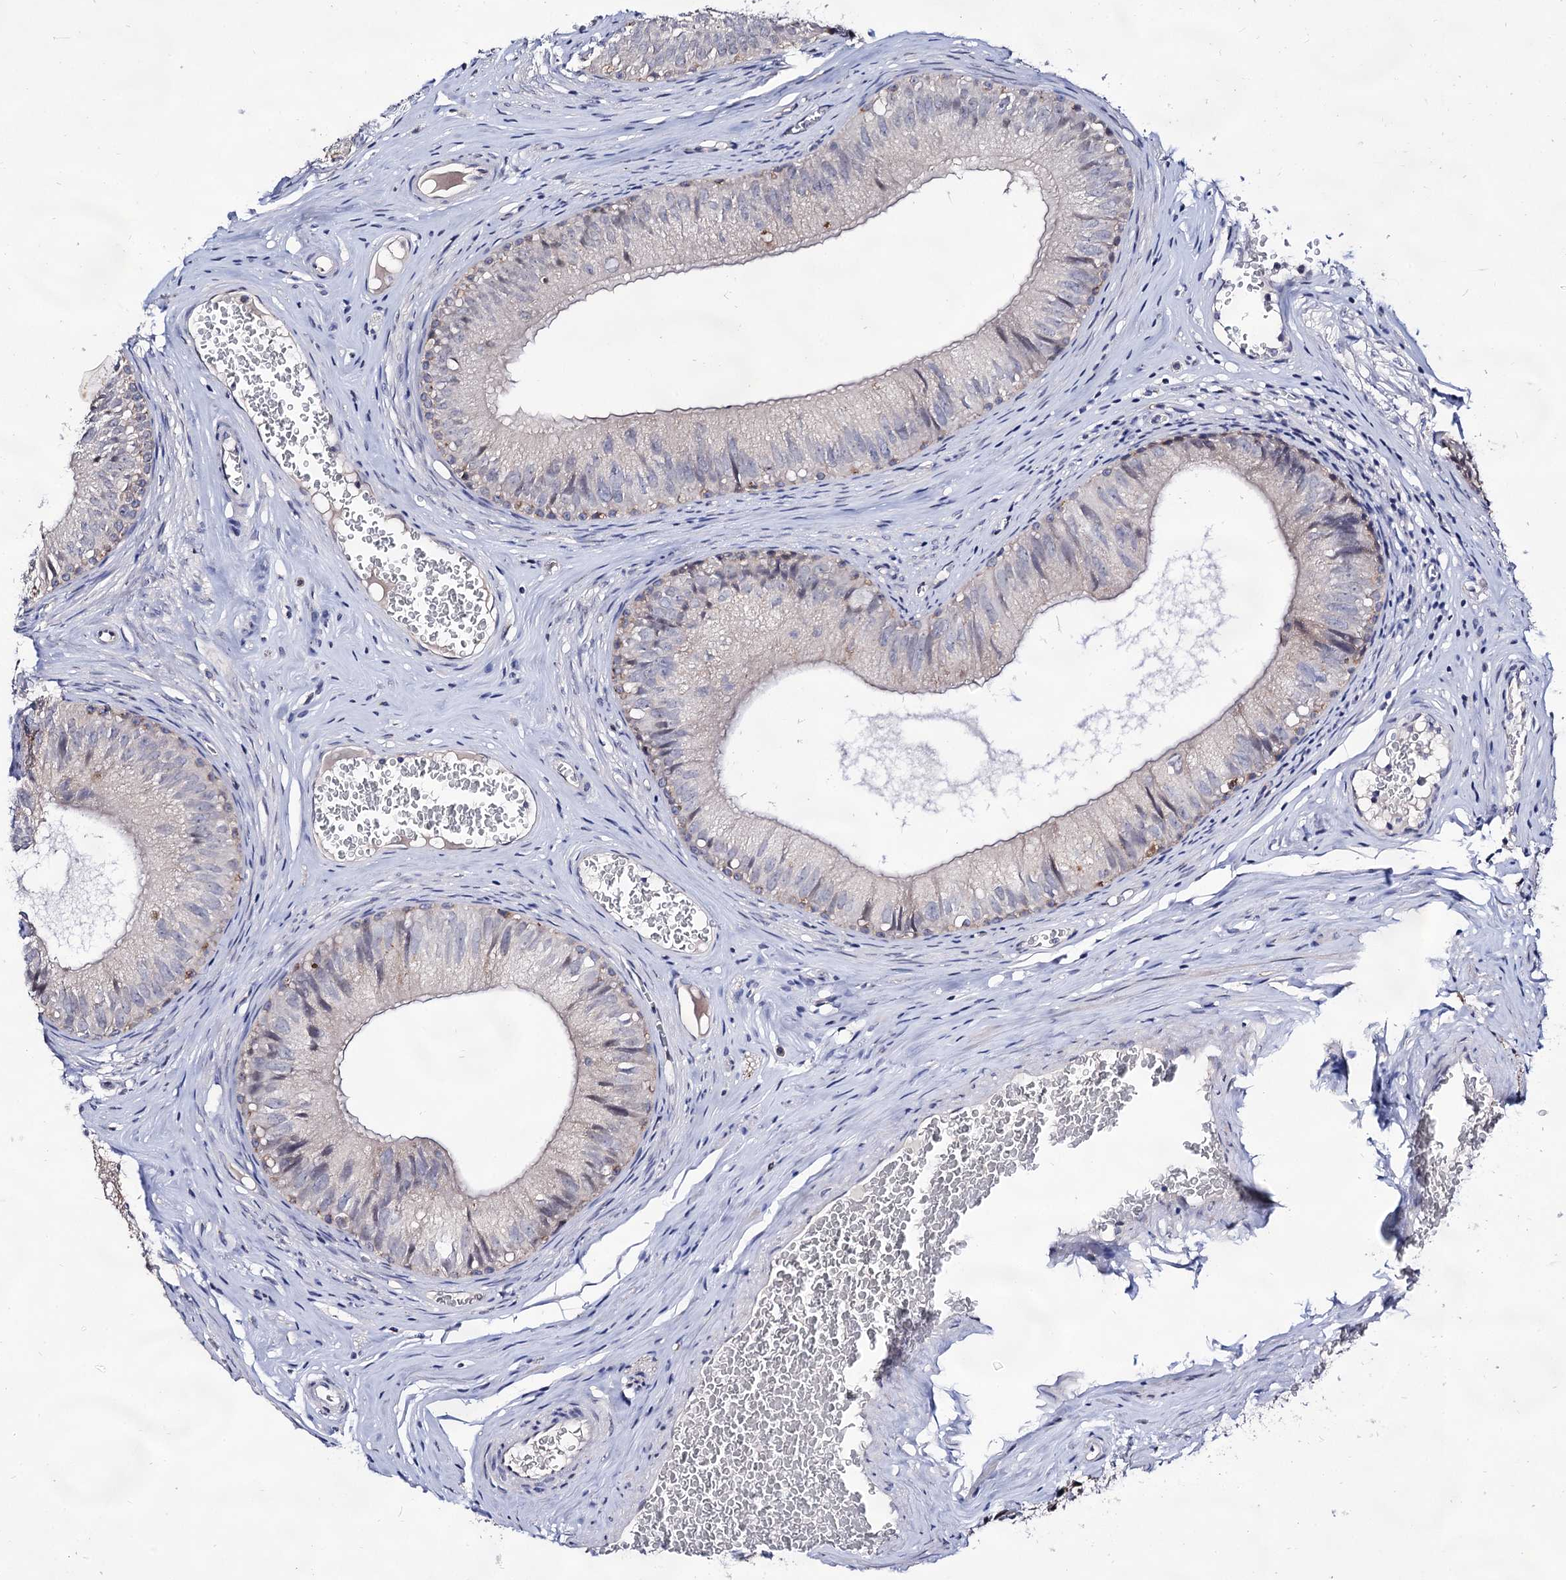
{"staining": {"intensity": "moderate", "quantity": "<25%", "location": "cytoplasmic/membranous"}, "tissue": "epididymis", "cell_type": "Glandular cells", "image_type": "normal", "snomed": [{"axis": "morphology", "description": "Normal tissue, NOS"}, {"axis": "topography", "description": "Epididymis"}], "caption": "This is a micrograph of IHC staining of unremarkable epididymis, which shows moderate expression in the cytoplasmic/membranous of glandular cells.", "gene": "ARFIP2", "patient": {"sex": "male", "age": 36}}